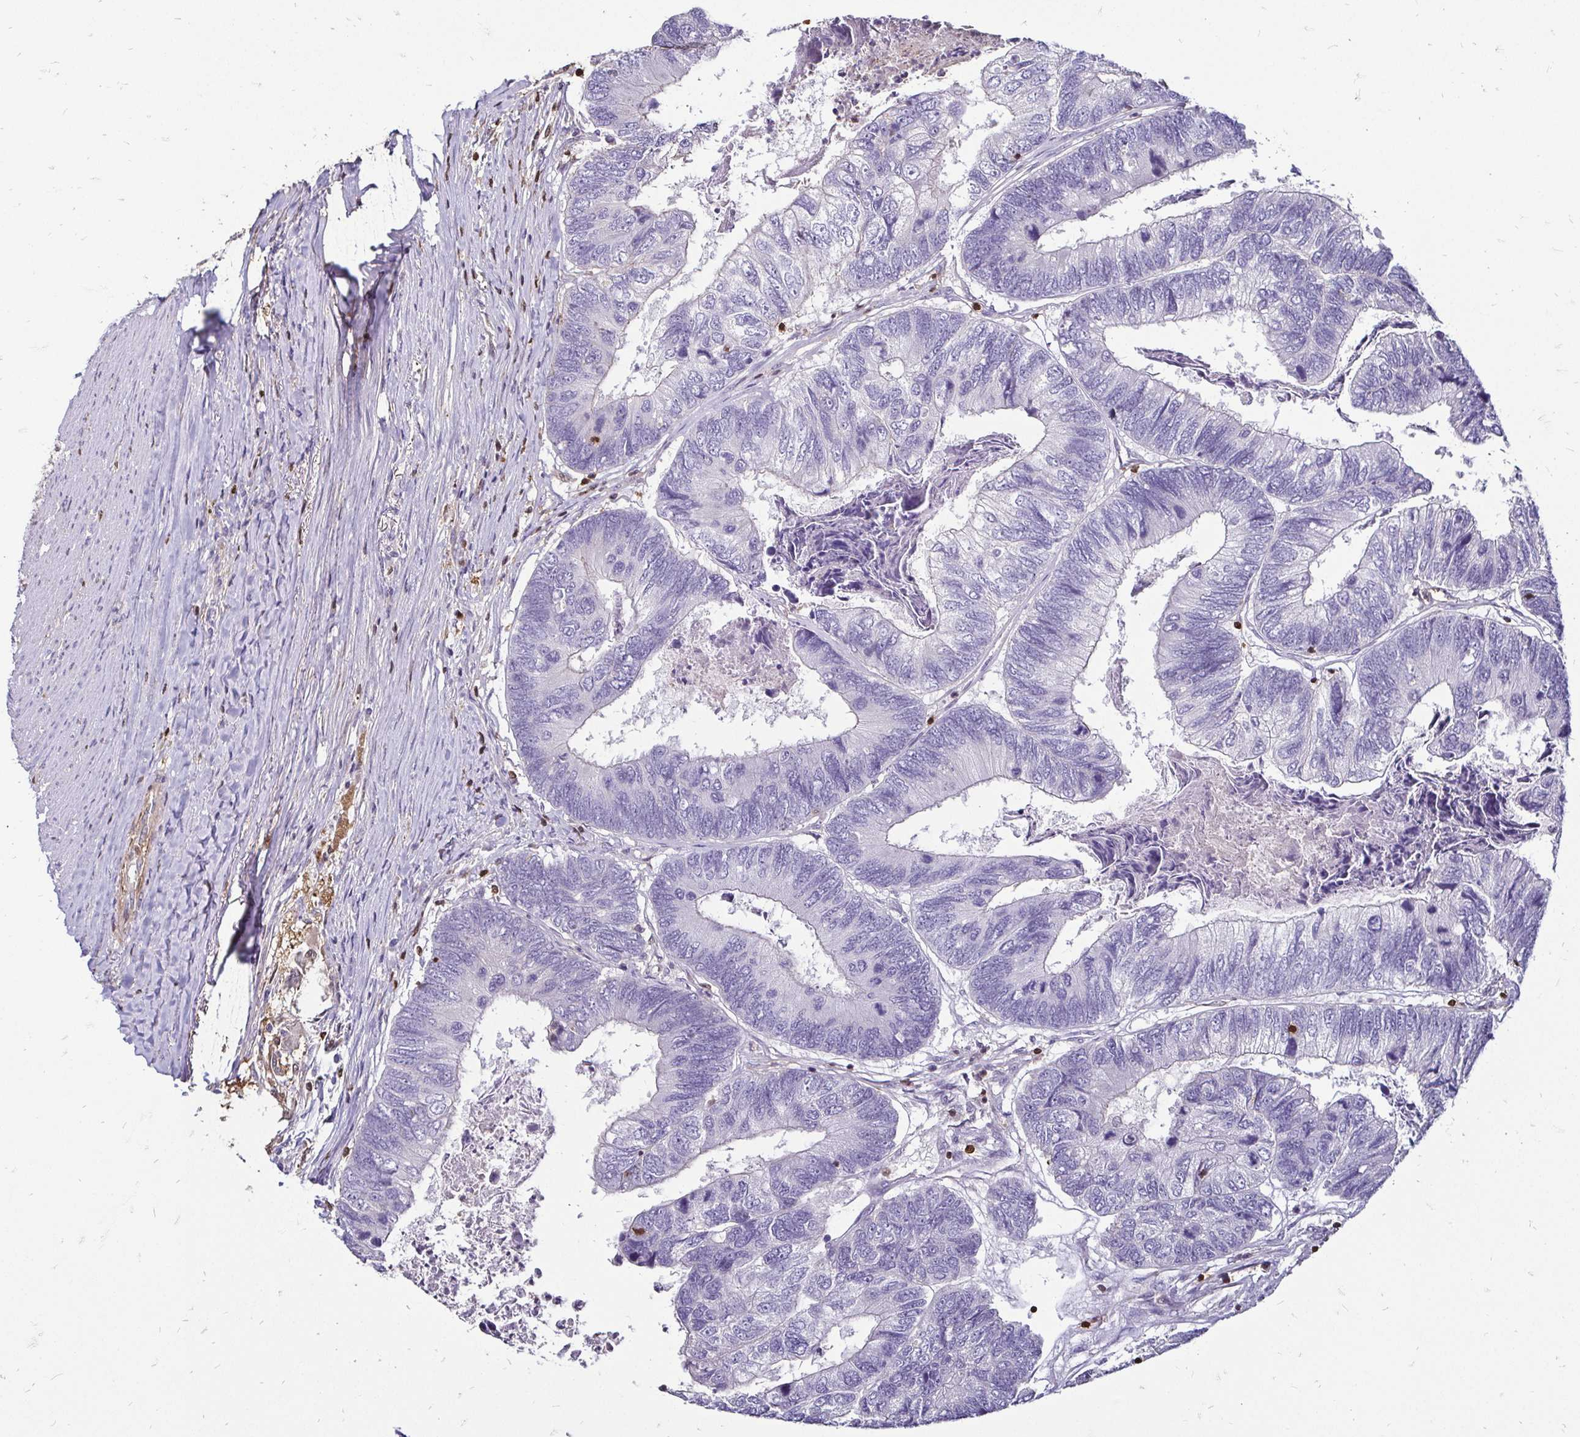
{"staining": {"intensity": "negative", "quantity": "none", "location": "none"}, "tissue": "colorectal cancer", "cell_type": "Tumor cells", "image_type": "cancer", "snomed": [{"axis": "morphology", "description": "Adenocarcinoma, NOS"}, {"axis": "topography", "description": "Colon"}], "caption": "The immunohistochemistry micrograph has no significant expression in tumor cells of colorectal cancer (adenocarcinoma) tissue.", "gene": "ZFP1", "patient": {"sex": "female", "age": 67}}